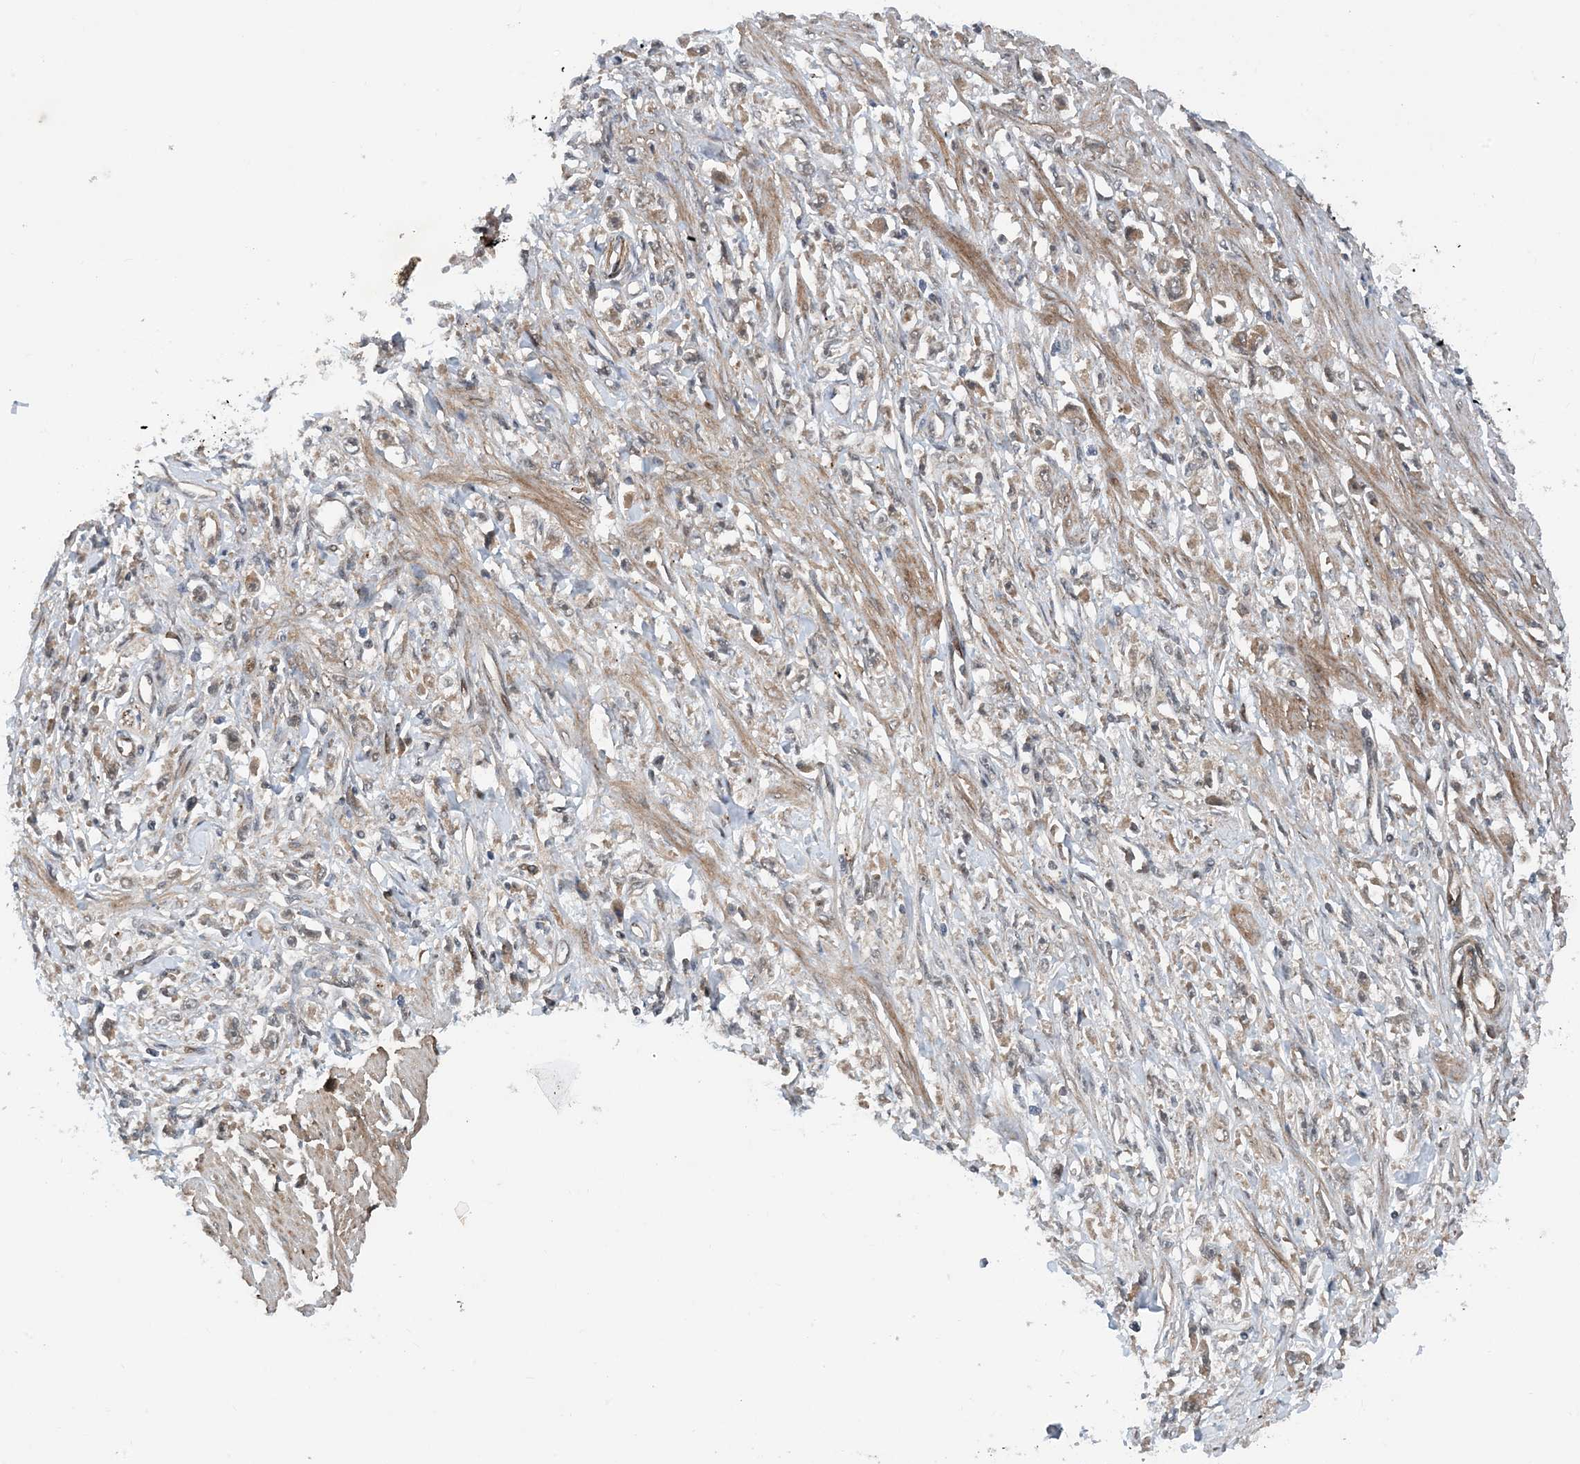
{"staining": {"intensity": "weak", "quantity": "25%-75%", "location": "cytoplasmic/membranous"}, "tissue": "stomach cancer", "cell_type": "Tumor cells", "image_type": "cancer", "snomed": [{"axis": "morphology", "description": "Adenocarcinoma, NOS"}, {"axis": "topography", "description": "Stomach"}], "caption": "Protein staining of adenocarcinoma (stomach) tissue demonstrates weak cytoplasmic/membranous expression in about 25%-75% of tumor cells.", "gene": "HEMK1", "patient": {"sex": "female", "age": 59}}